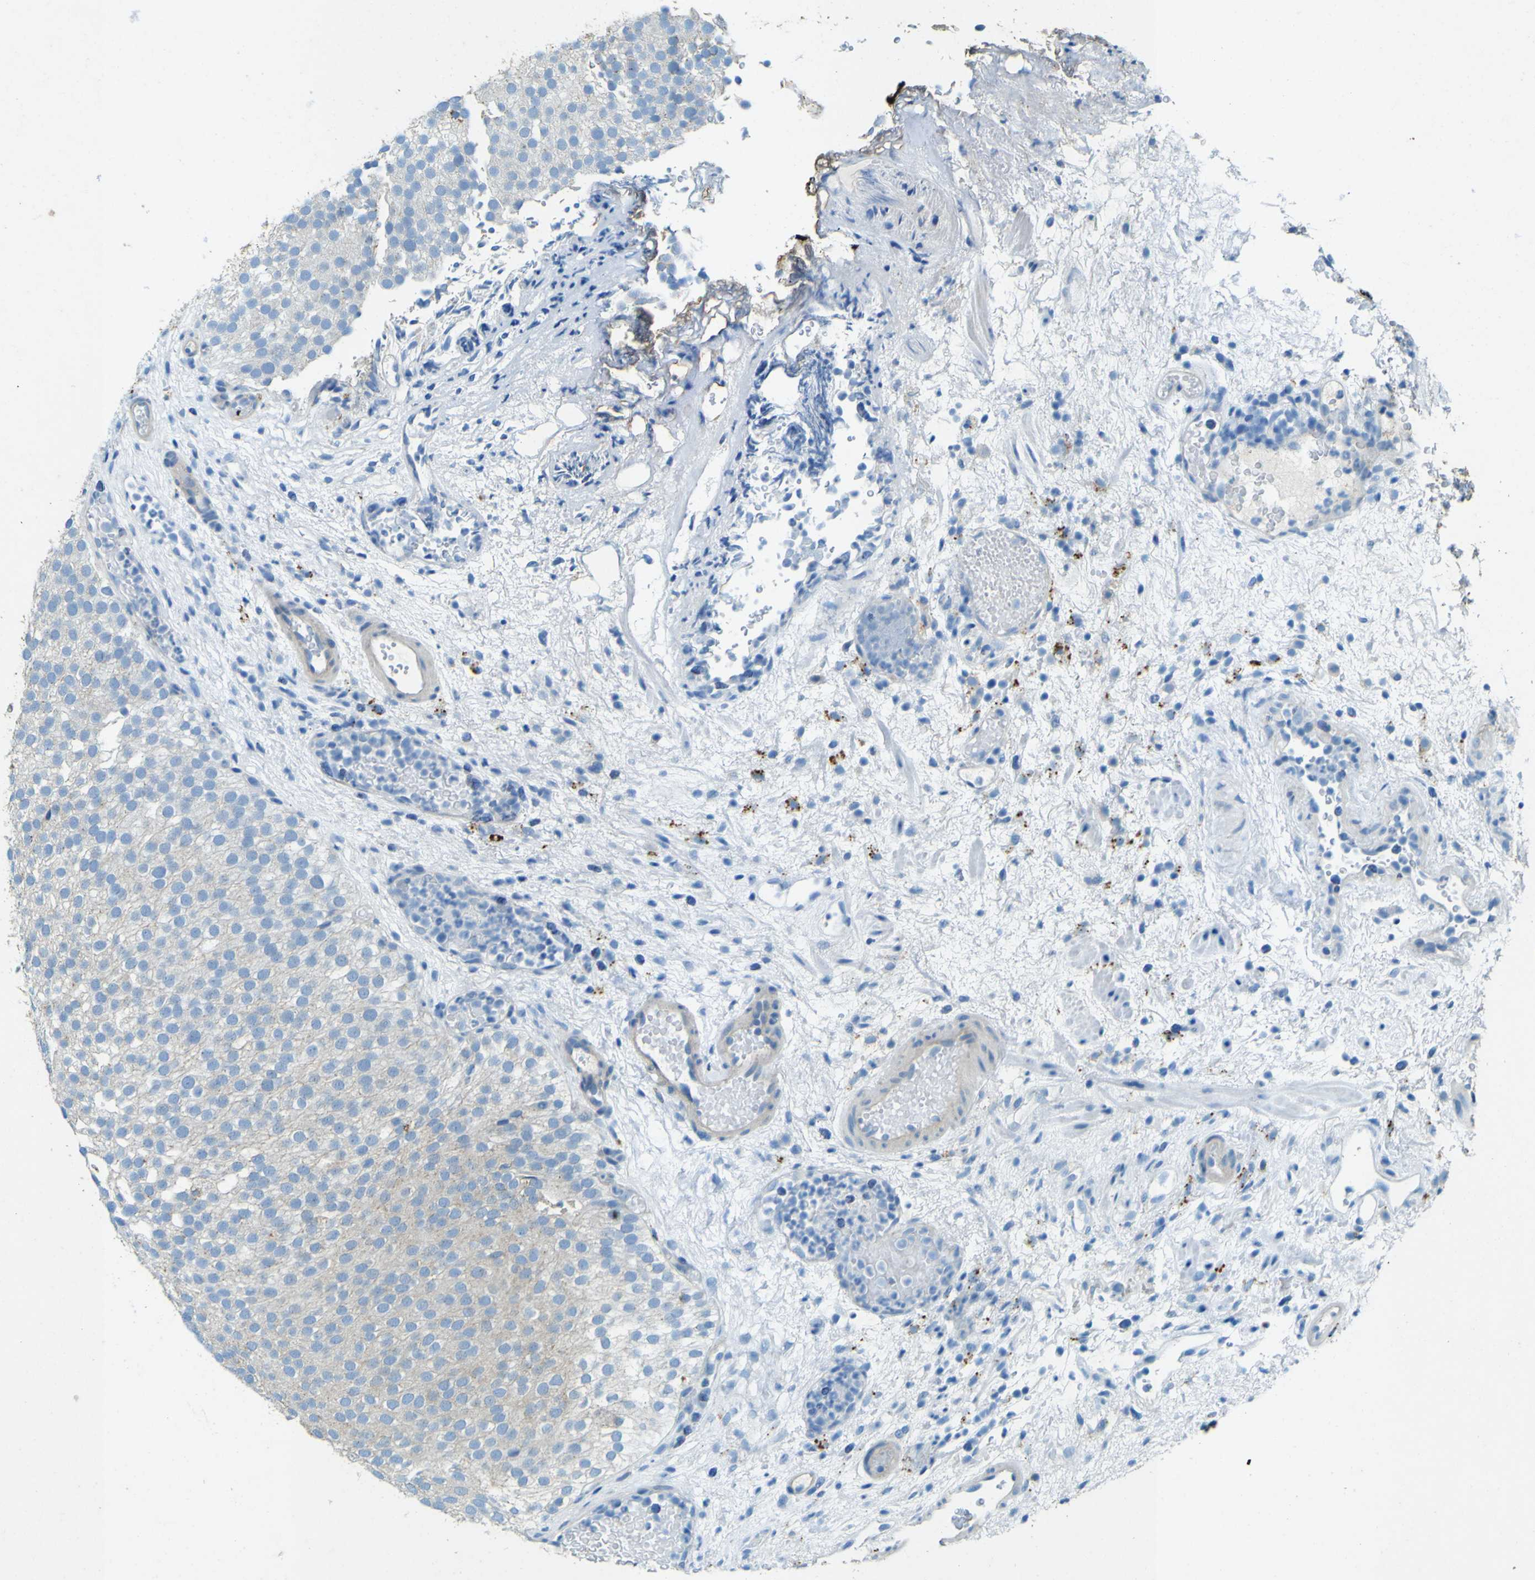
{"staining": {"intensity": "negative", "quantity": "none", "location": "none"}, "tissue": "urothelial cancer", "cell_type": "Tumor cells", "image_type": "cancer", "snomed": [{"axis": "morphology", "description": "Urothelial carcinoma, Low grade"}, {"axis": "topography", "description": "Urinary bladder"}], "caption": "IHC of human urothelial cancer demonstrates no staining in tumor cells.", "gene": "PDE9A", "patient": {"sex": "male", "age": 78}}